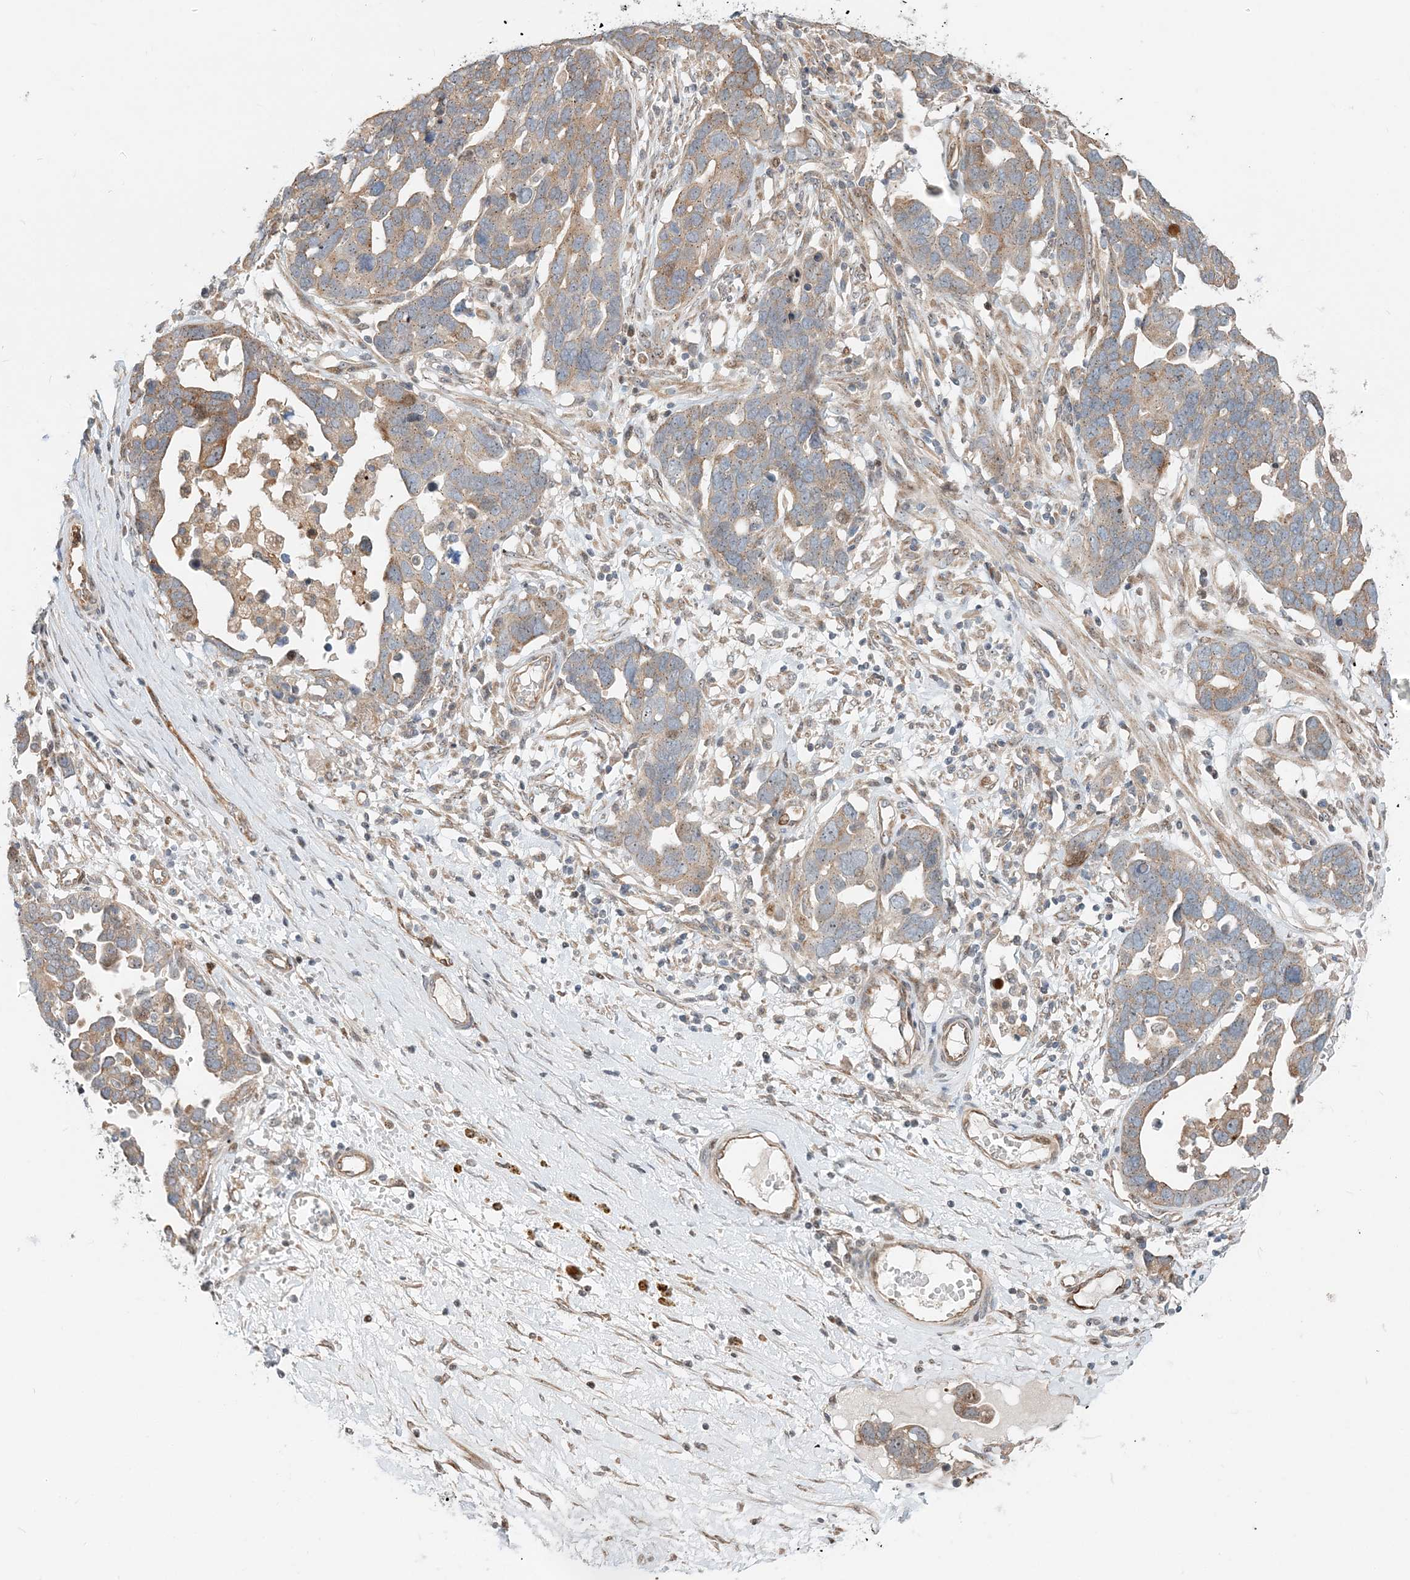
{"staining": {"intensity": "moderate", "quantity": ">75%", "location": "cytoplasmic/membranous"}, "tissue": "ovarian cancer", "cell_type": "Tumor cells", "image_type": "cancer", "snomed": [{"axis": "morphology", "description": "Cystadenocarcinoma, serous, NOS"}, {"axis": "topography", "description": "Ovary"}], "caption": "Ovarian cancer stained for a protein shows moderate cytoplasmic/membranous positivity in tumor cells.", "gene": "CXXC5", "patient": {"sex": "female", "age": 54}}